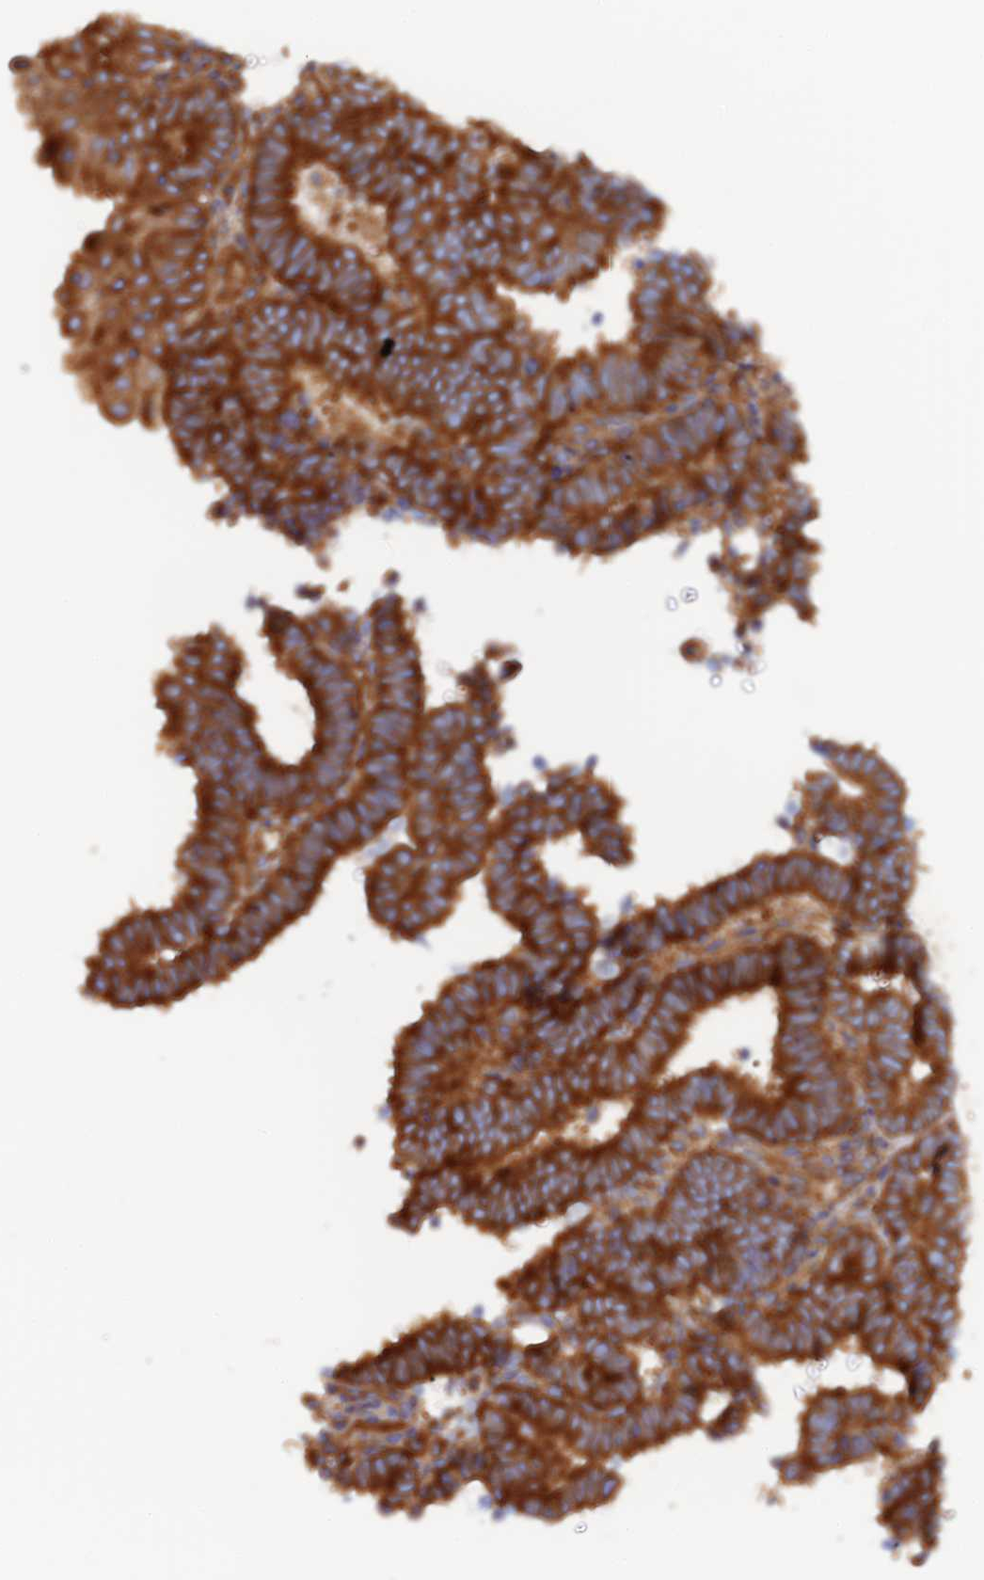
{"staining": {"intensity": "strong", "quantity": ">75%", "location": "cytoplasmic/membranous"}, "tissue": "endometrial cancer", "cell_type": "Tumor cells", "image_type": "cancer", "snomed": [{"axis": "morphology", "description": "Adenocarcinoma, NOS"}, {"axis": "topography", "description": "Endometrium"}], "caption": "Immunohistochemical staining of endometrial cancer (adenocarcinoma) shows high levels of strong cytoplasmic/membranous staining in approximately >75% of tumor cells.", "gene": "DCTN2", "patient": {"sex": "female", "age": 70}}